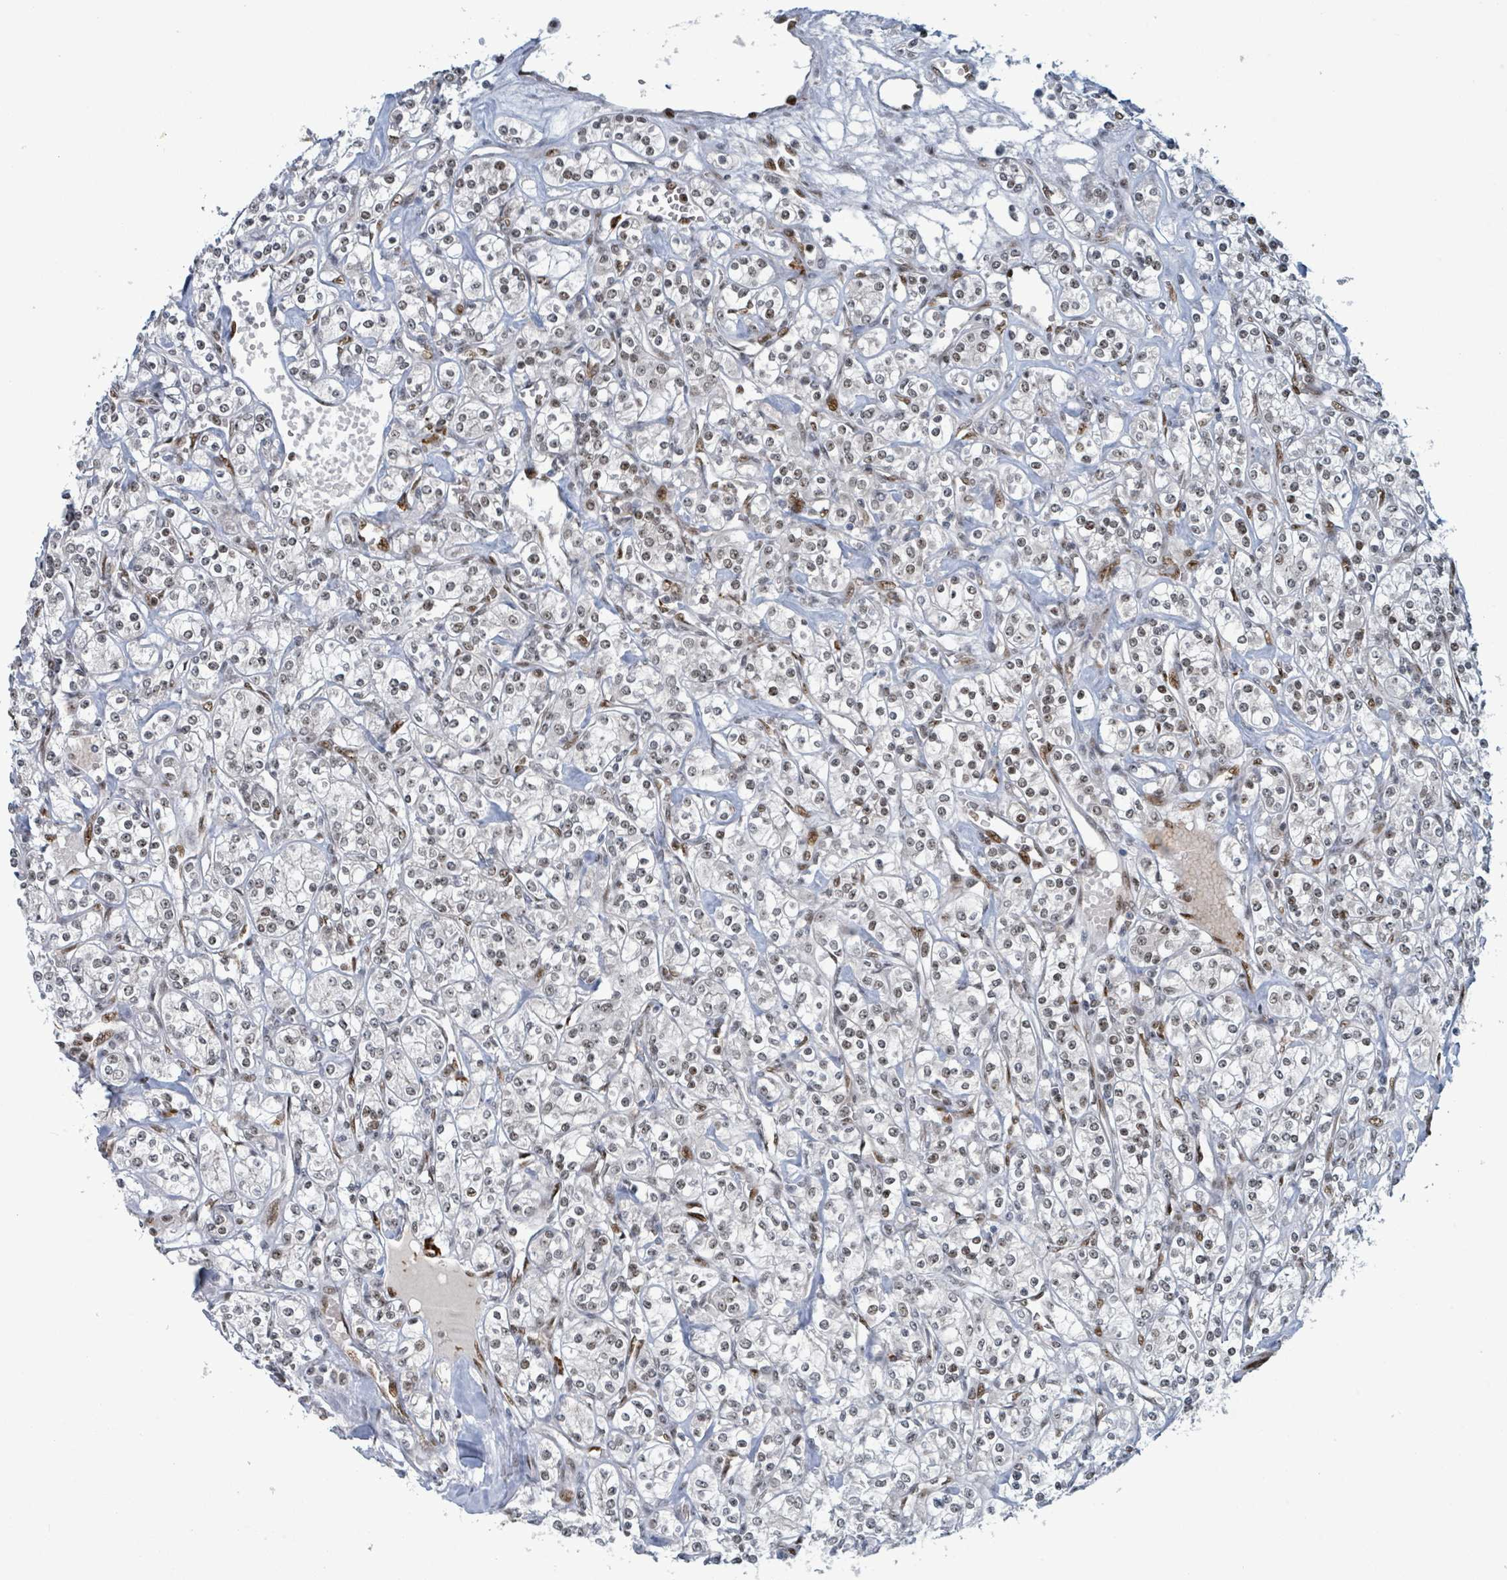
{"staining": {"intensity": "weak", "quantity": "25%-75%", "location": "nuclear"}, "tissue": "renal cancer", "cell_type": "Tumor cells", "image_type": "cancer", "snomed": [{"axis": "morphology", "description": "Adenocarcinoma, NOS"}, {"axis": "topography", "description": "Kidney"}], "caption": "A brown stain highlights weak nuclear expression of a protein in renal cancer (adenocarcinoma) tumor cells.", "gene": "KLF3", "patient": {"sex": "male", "age": 77}}